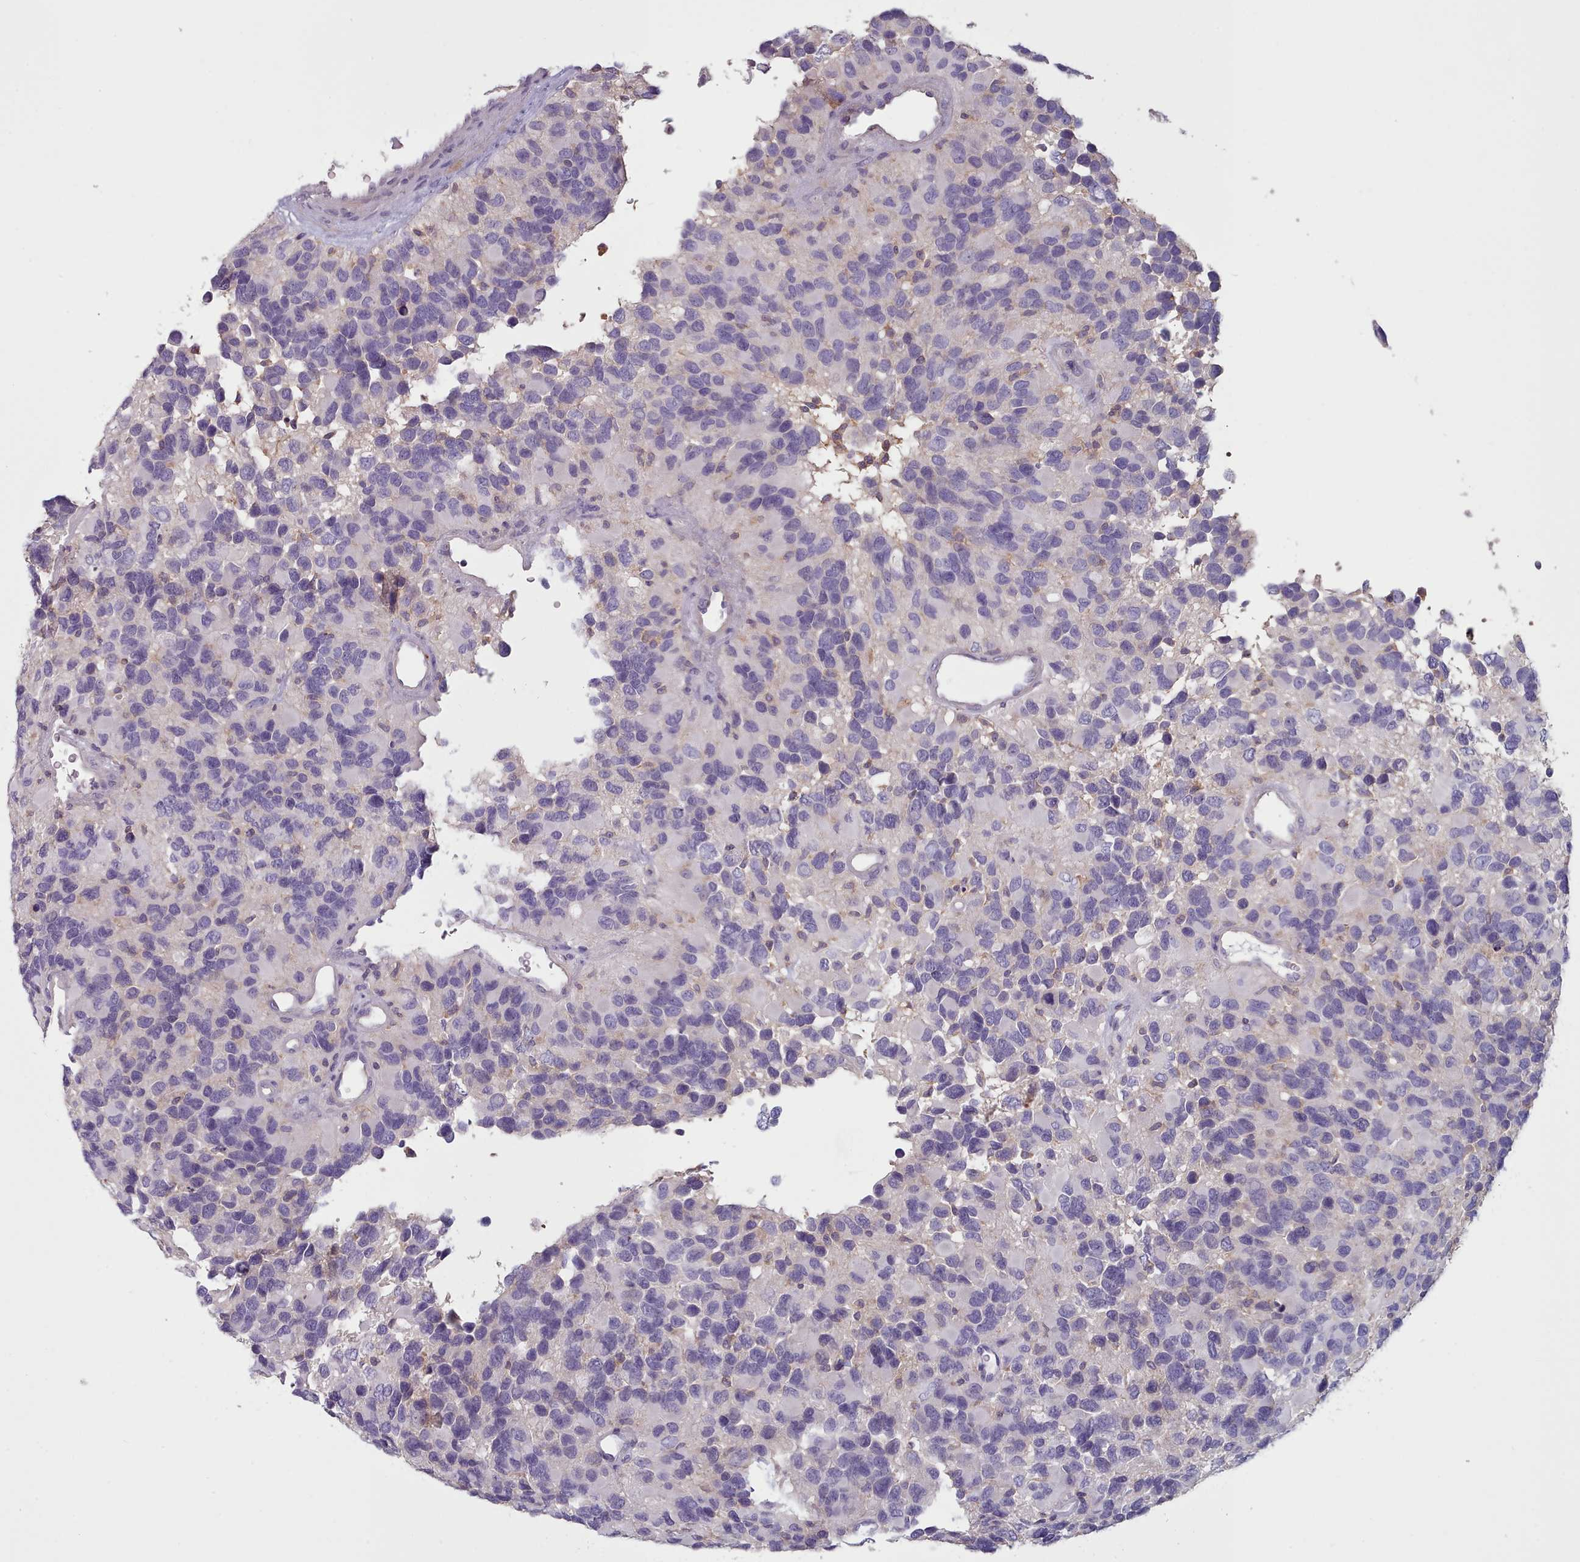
{"staining": {"intensity": "negative", "quantity": "none", "location": "none"}, "tissue": "glioma", "cell_type": "Tumor cells", "image_type": "cancer", "snomed": [{"axis": "morphology", "description": "Glioma, malignant, High grade"}, {"axis": "topography", "description": "Brain"}], "caption": "An immunohistochemistry micrograph of malignant high-grade glioma is shown. There is no staining in tumor cells of malignant high-grade glioma.", "gene": "RAC2", "patient": {"sex": "male", "age": 77}}